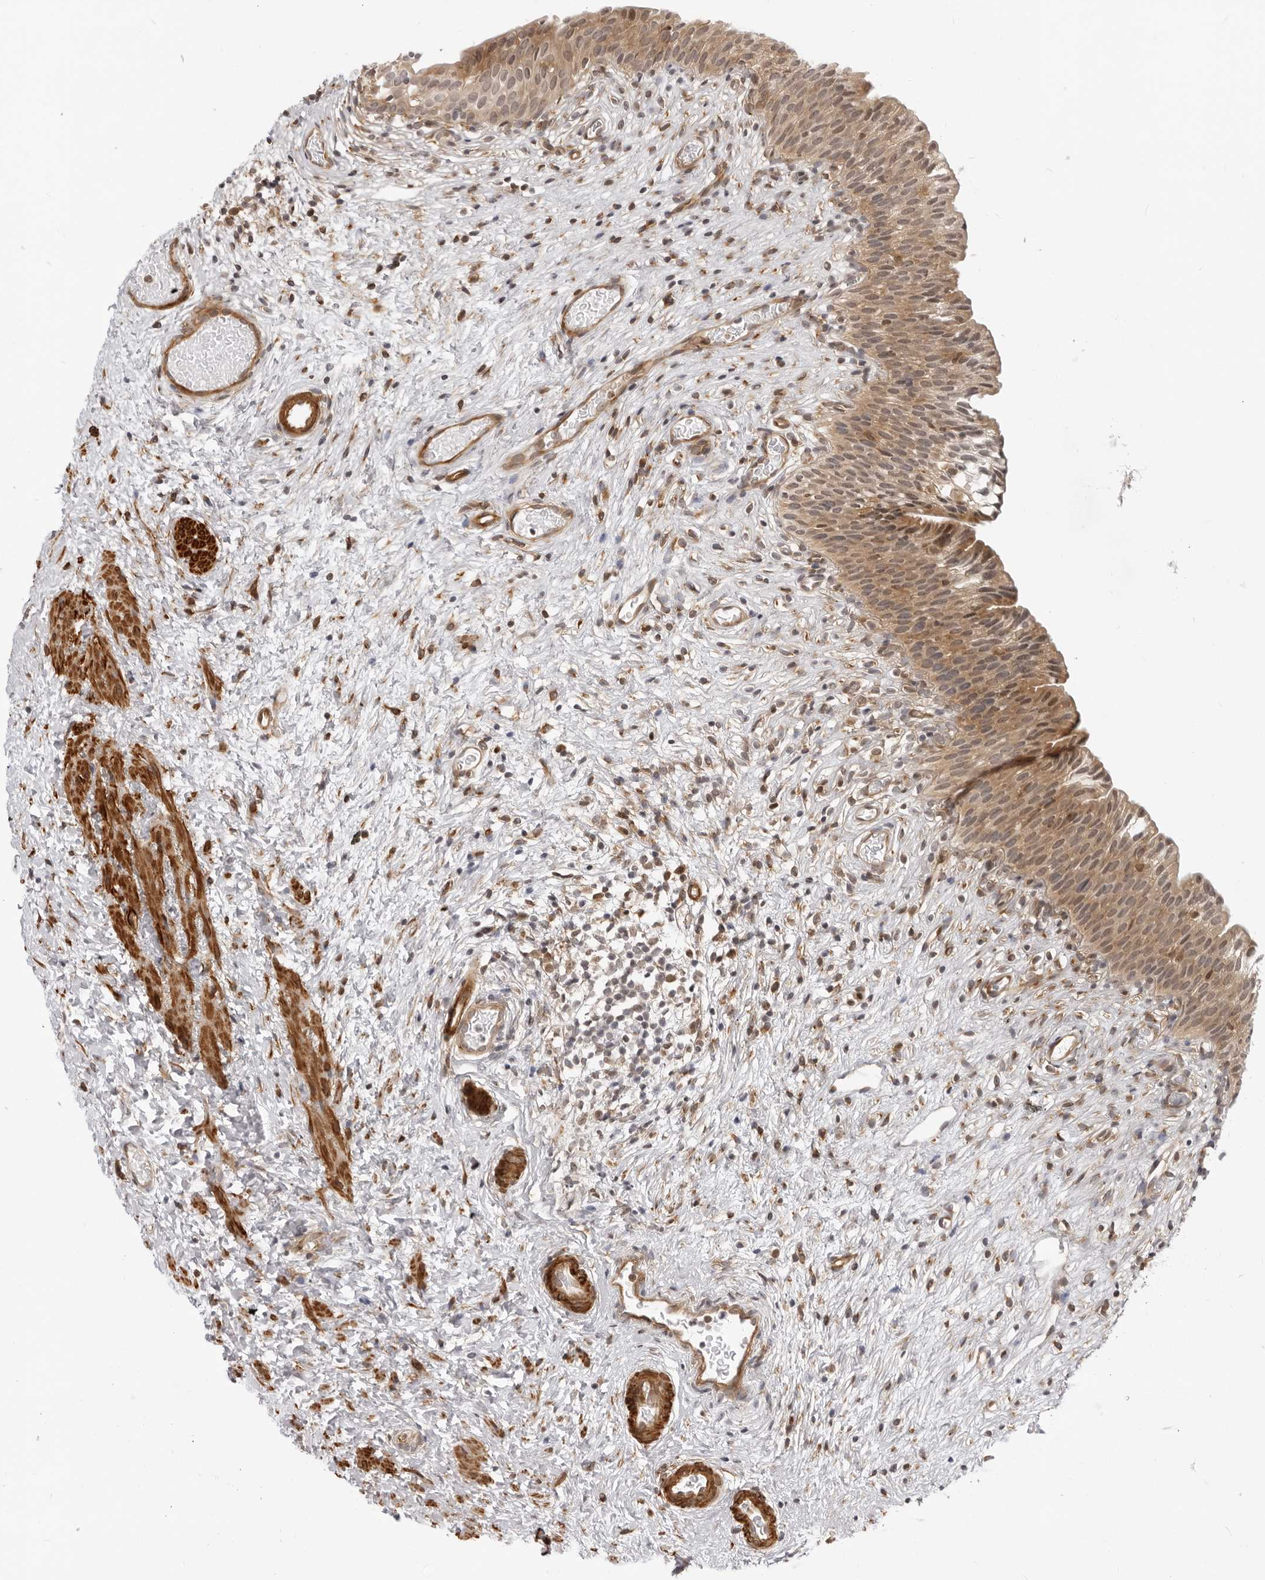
{"staining": {"intensity": "moderate", "quantity": ">75%", "location": "cytoplasmic/membranous"}, "tissue": "urinary bladder", "cell_type": "Urothelial cells", "image_type": "normal", "snomed": [{"axis": "morphology", "description": "Normal tissue, NOS"}, {"axis": "topography", "description": "Urinary bladder"}], "caption": "Immunohistochemical staining of unremarkable human urinary bladder exhibits >75% levels of moderate cytoplasmic/membranous protein expression in approximately >75% of urothelial cells. The staining was performed using DAB to visualize the protein expression in brown, while the nuclei were stained in blue with hematoxylin (Magnification: 20x).", "gene": "SRGAP2", "patient": {"sex": "male", "age": 1}}